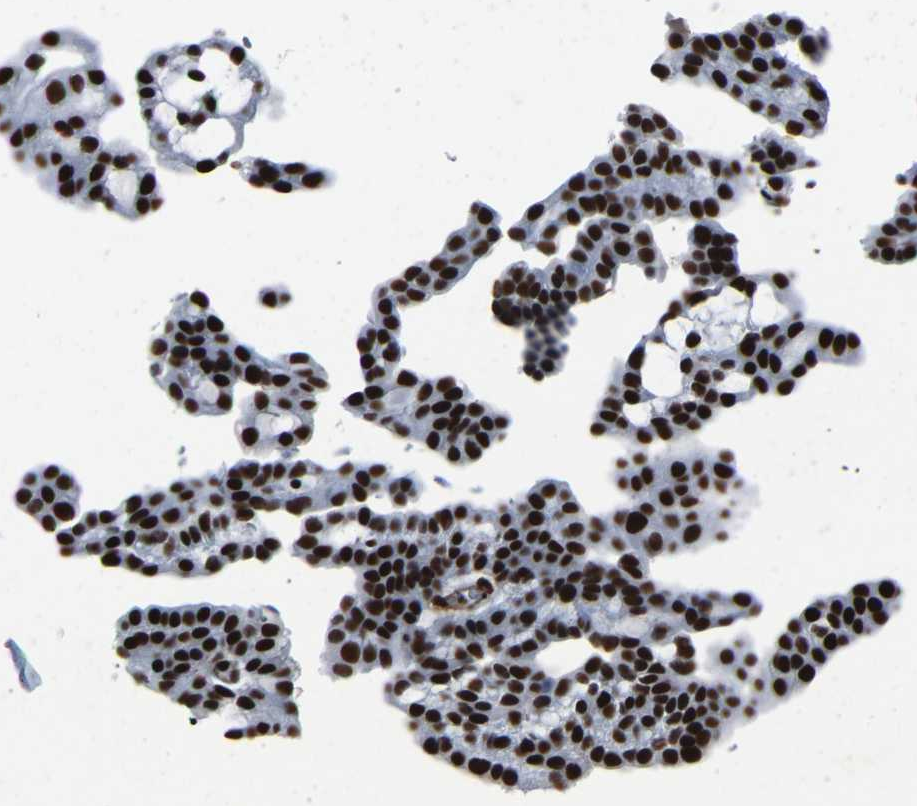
{"staining": {"intensity": "strong", "quantity": ">75%", "location": "nuclear"}, "tissue": "renal cancer", "cell_type": "Tumor cells", "image_type": "cancer", "snomed": [{"axis": "morphology", "description": "Adenocarcinoma, NOS"}, {"axis": "topography", "description": "Kidney"}], "caption": "A high-resolution micrograph shows immunohistochemistry (IHC) staining of adenocarcinoma (renal), which reveals strong nuclear expression in about >75% of tumor cells. The staining is performed using DAB (3,3'-diaminobenzidine) brown chromogen to label protein expression. The nuclei are counter-stained blue using hematoxylin.", "gene": "DDX5", "patient": {"sex": "male", "age": 63}}